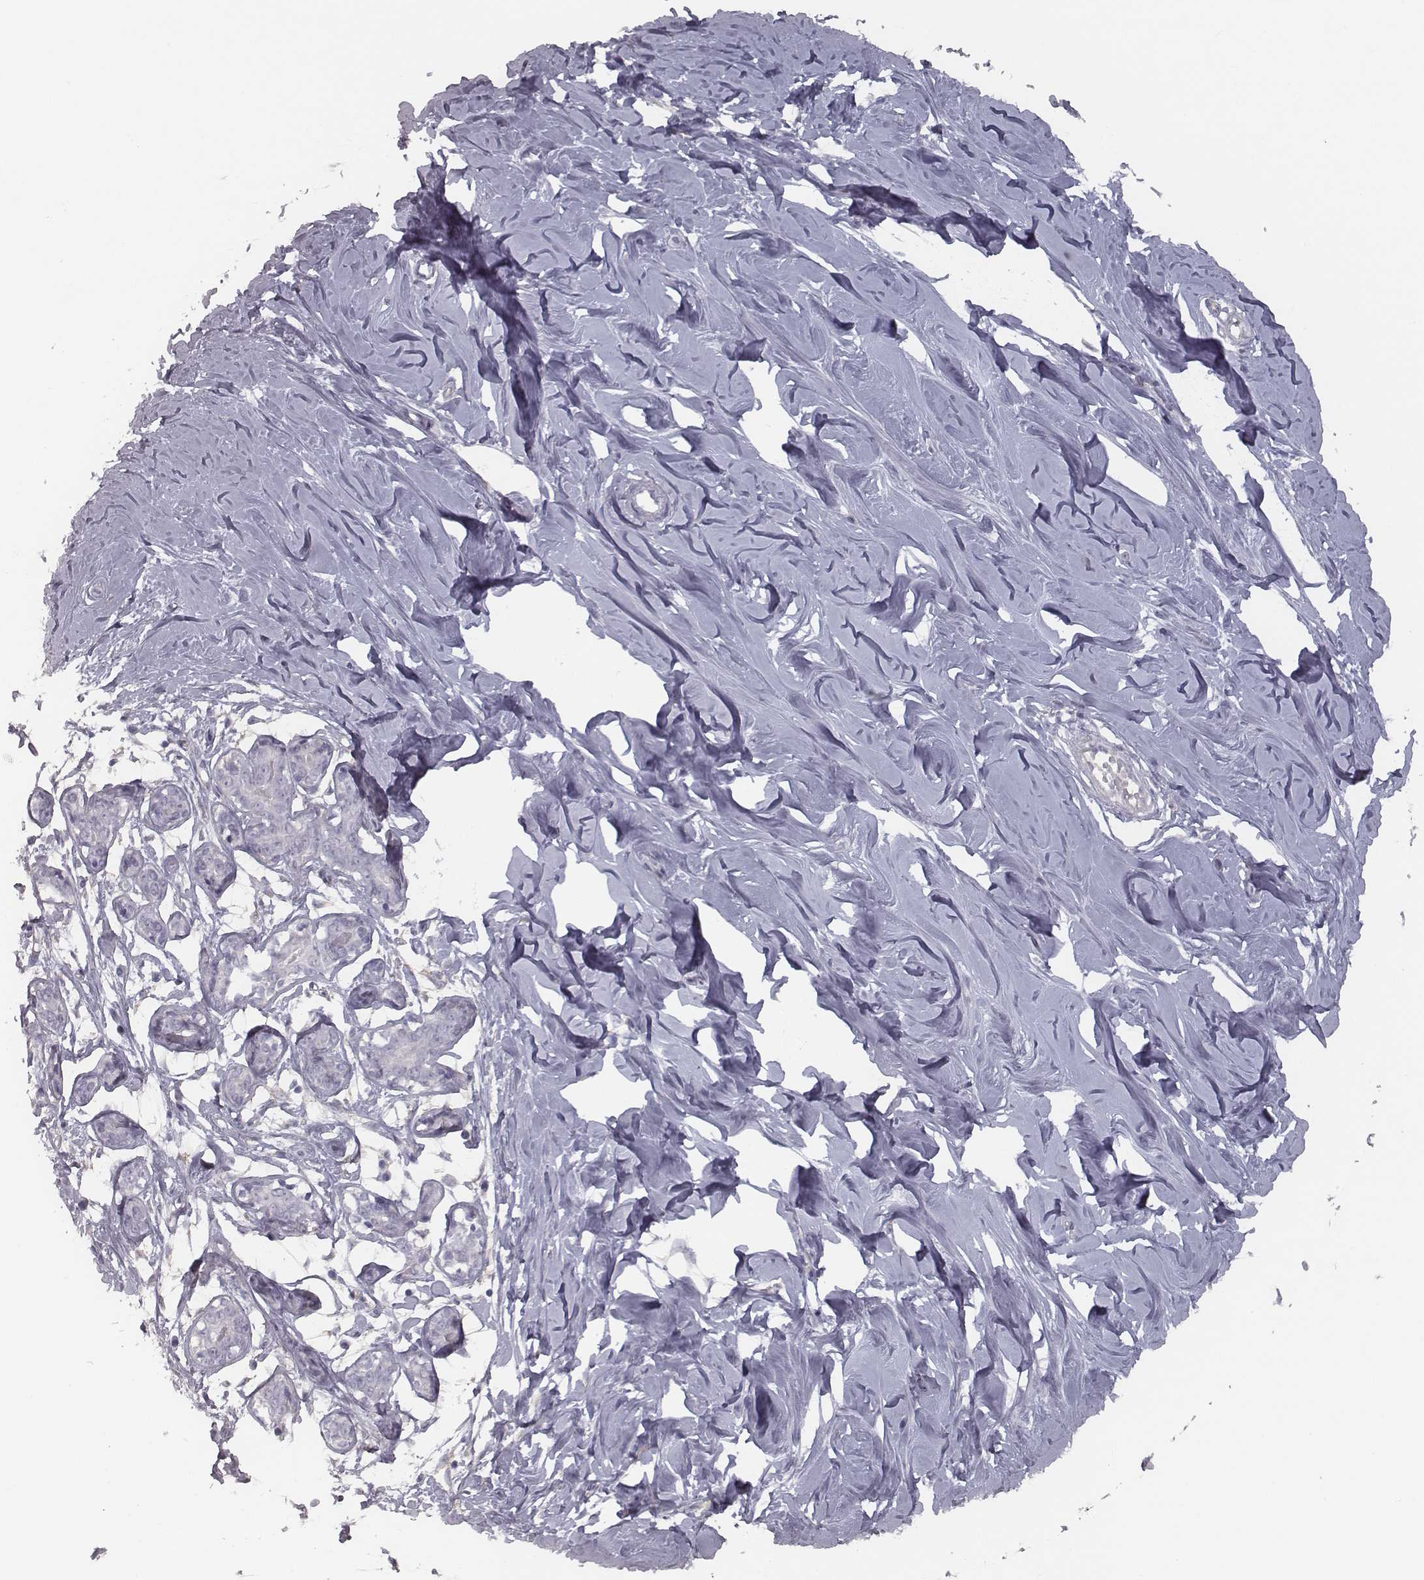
{"staining": {"intensity": "negative", "quantity": "none", "location": "none"}, "tissue": "breast", "cell_type": "Adipocytes", "image_type": "normal", "snomed": [{"axis": "morphology", "description": "Normal tissue, NOS"}, {"axis": "topography", "description": "Breast"}], "caption": "Adipocytes show no significant staining in benign breast. Nuclei are stained in blue.", "gene": "SEPTIN14", "patient": {"sex": "female", "age": 27}}